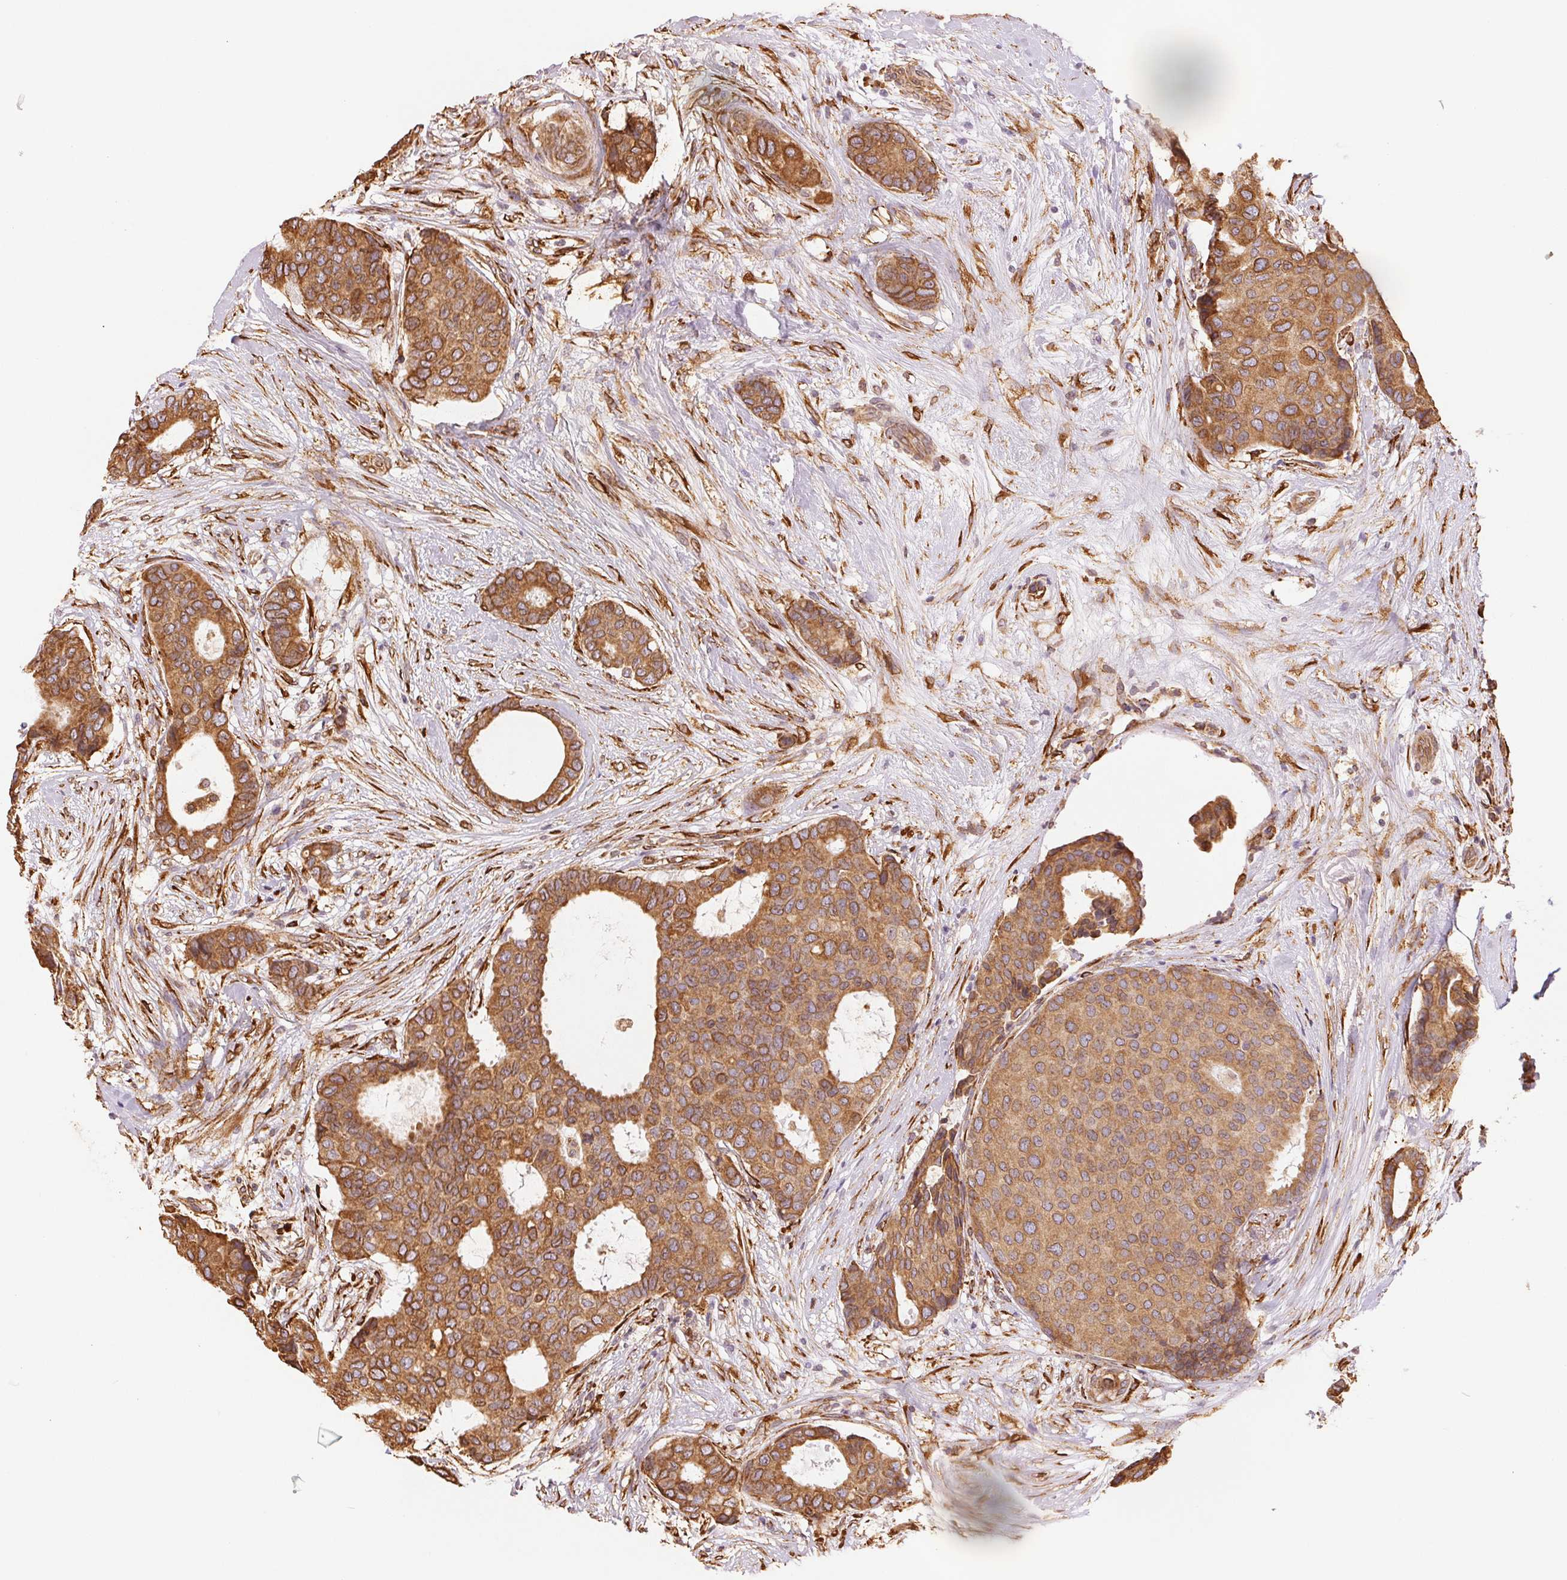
{"staining": {"intensity": "moderate", "quantity": ">75%", "location": "cytoplasmic/membranous"}, "tissue": "breast cancer", "cell_type": "Tumor cells", "image_type": "cancer", "snomed": [{"axis": "morphology", "description": "Duct carcinoma"}, {"axis": "topography", "description": "Breast"}], "caption": "Breast cancer (infiltrating ductal carcinoma) tissue reveals moderate cytoplasmic/membranous expression in approximately >75% of tumor cells", "gene": "RCN3", "patient": {"sex": "female", "age": 75}}